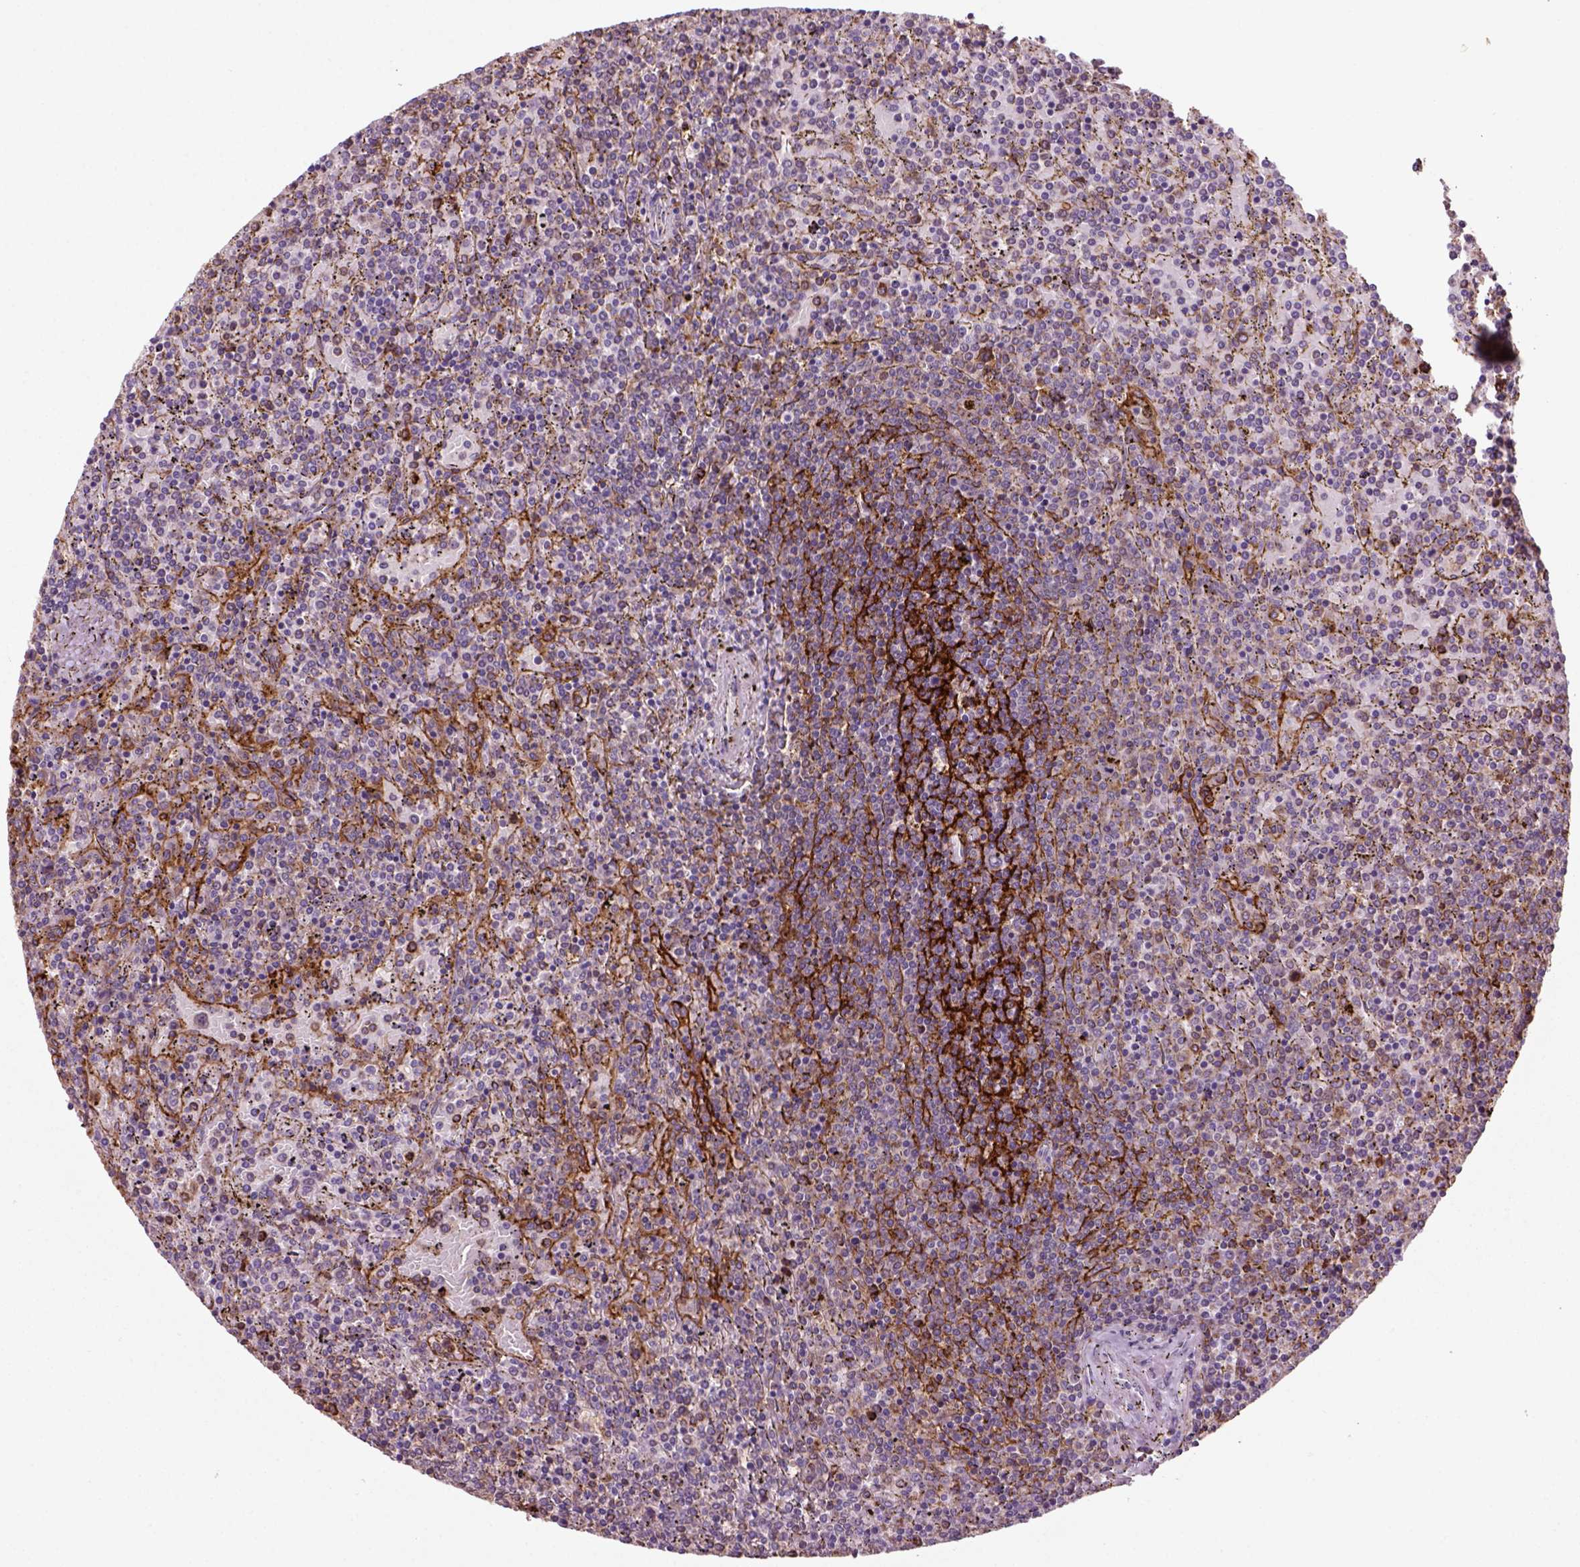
{"staining": {"intensity": "negative", "quantity": "none", "location": "none"}, "tissue": "lymphoma", "cell_type": "Tumor cells", "image_type": "cancer", "snomed": [{"axis": "morphology", "description": "Malignant lymphoma, non-Hodgkin's type, Low grade"}, {"axis": "topography", "description": "Spleen"}], "caption": "Protein analysis of malignant lymphoma, non-Hodgkin's type (low-grade) exhibits no significant expression in tumor cells.", "gene": "MARCKS", "patient": {"sex": "female", "age": 77}}